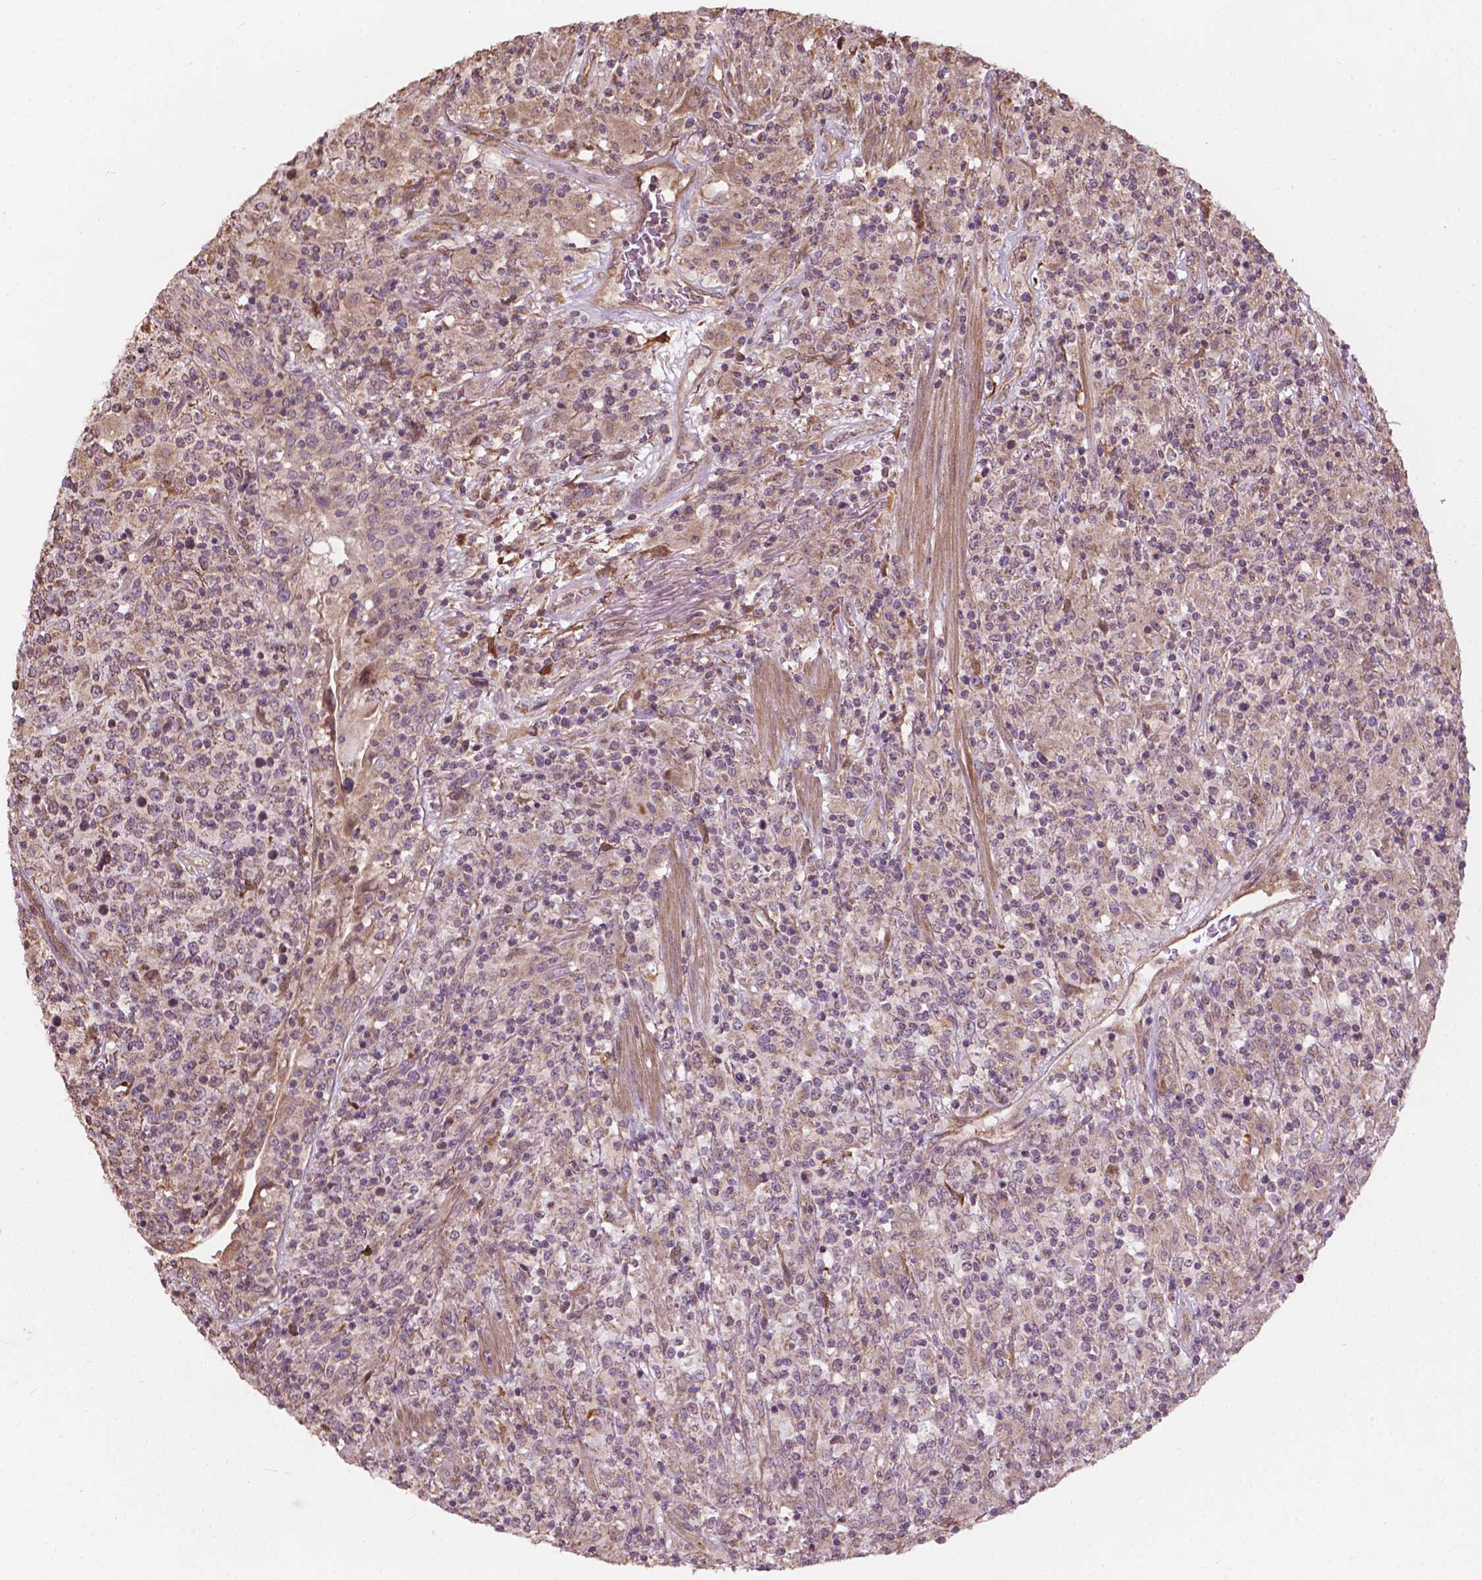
{"staining": {"intensity": "negative", "quantity": "none", "location": "none"}, "tissue": "lymphoma", "cell_type": "Tumor cells", "image_type": "cancer", "snomed": [{"axis": "morphology", "description": "Malignant lymphoma, non-Hodgkin's type, High grade"}, {"axis": "topography", "description": "Lung"}], "caption": "Tumor cells are negative for protein expression in human high-grade malignant lymphoma, non-Hodgkin's type.", "gene": "CDC42BPA", "patient": {"sex": "male", "age": 79}}